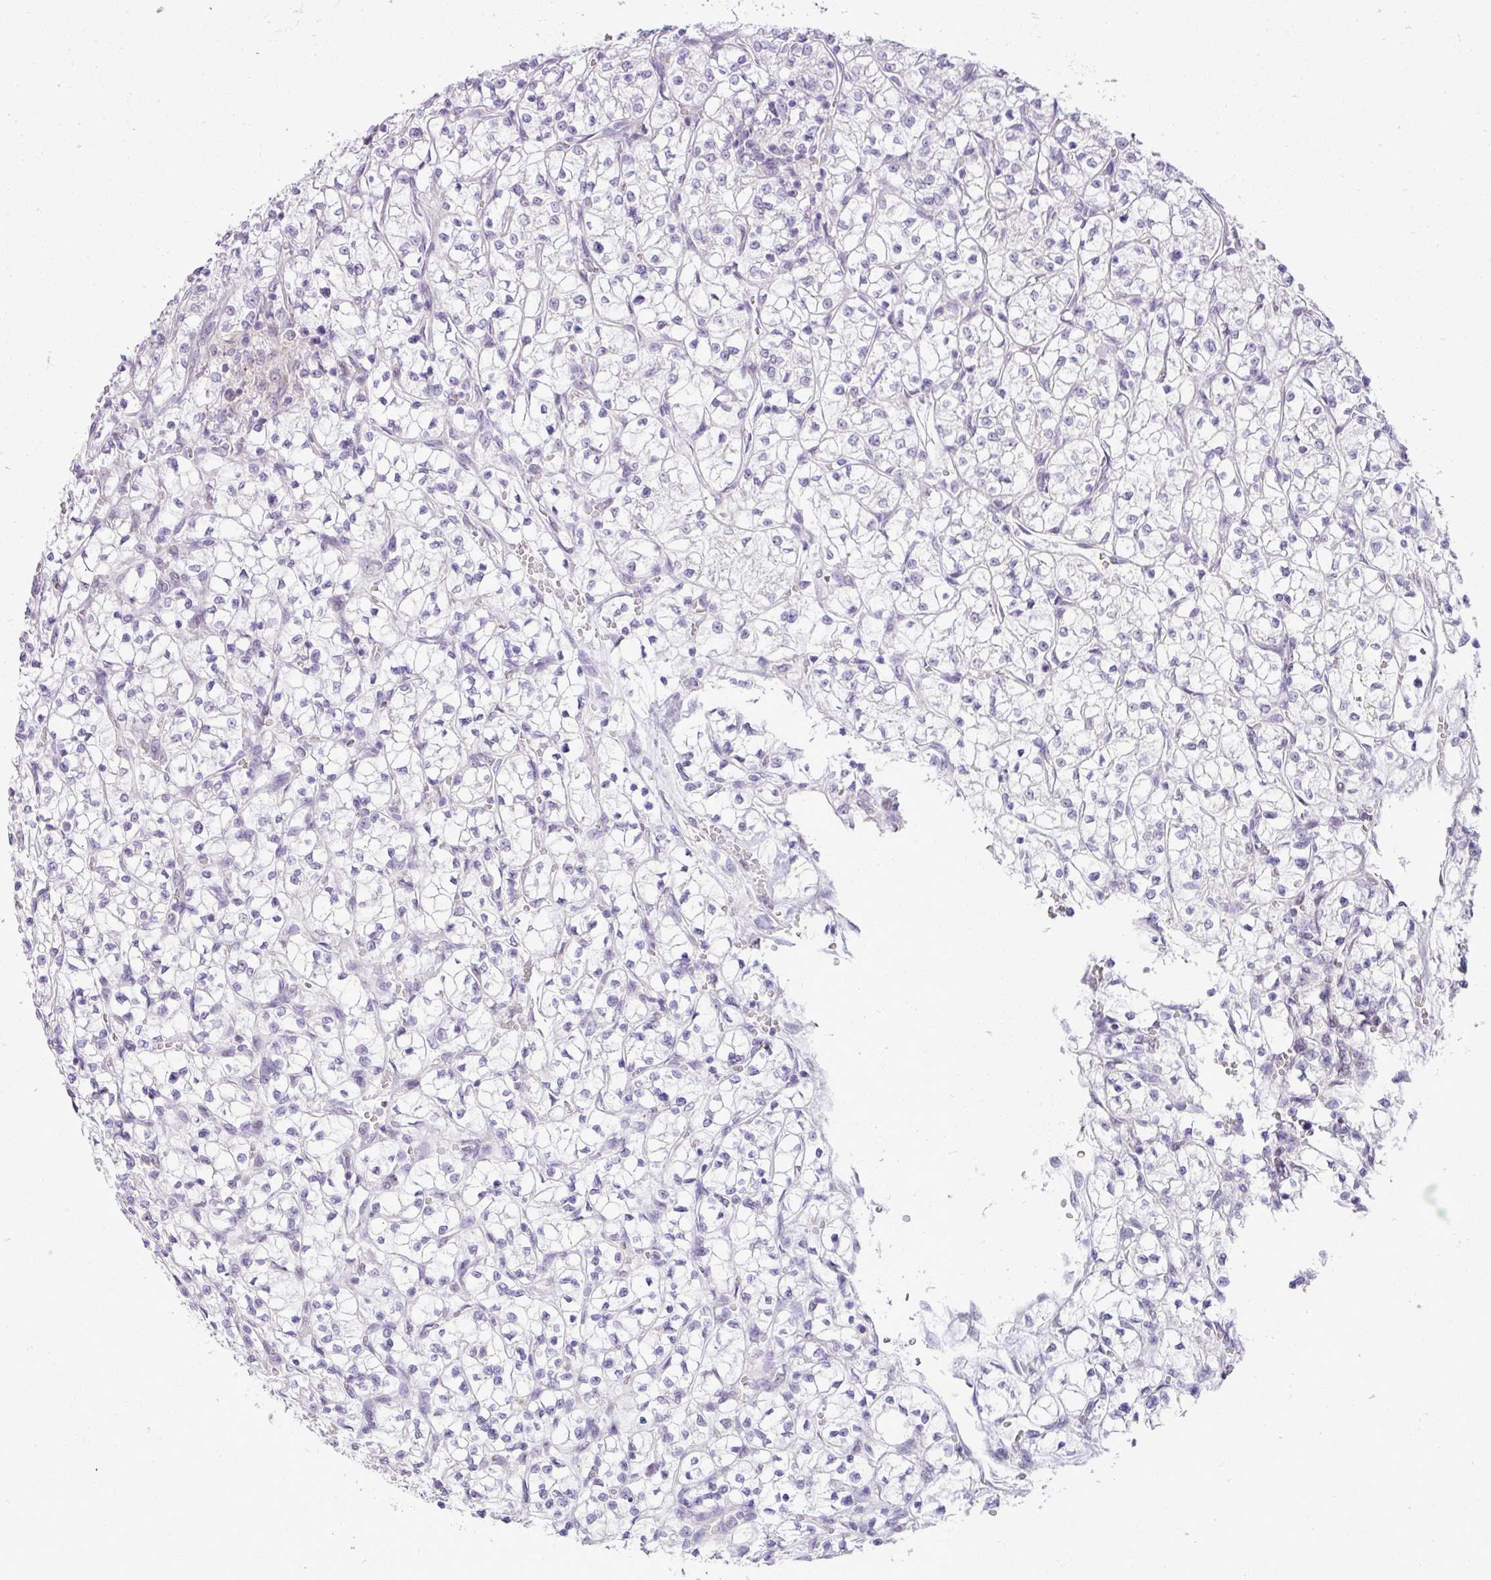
{"staining": {"intensity": "negative", "quantity": "none", "location": "none"}, "tissue": "renal cancer", "cell_type": "Tumor cells", "image_type": "cancer", "snomed": [{"axis": "morphology", "description": "Adenocarcinoma, NOS"}, {"axis": "topography", "description": "Kidney"}], "caption": "This is an immunohistochemistry (IHC) histopathology image of human adenocarcinoma (renal). There is no positivity in tumor cells.", "gene": "ELOA2", "patient": {"sex": "female", "age": 64}}